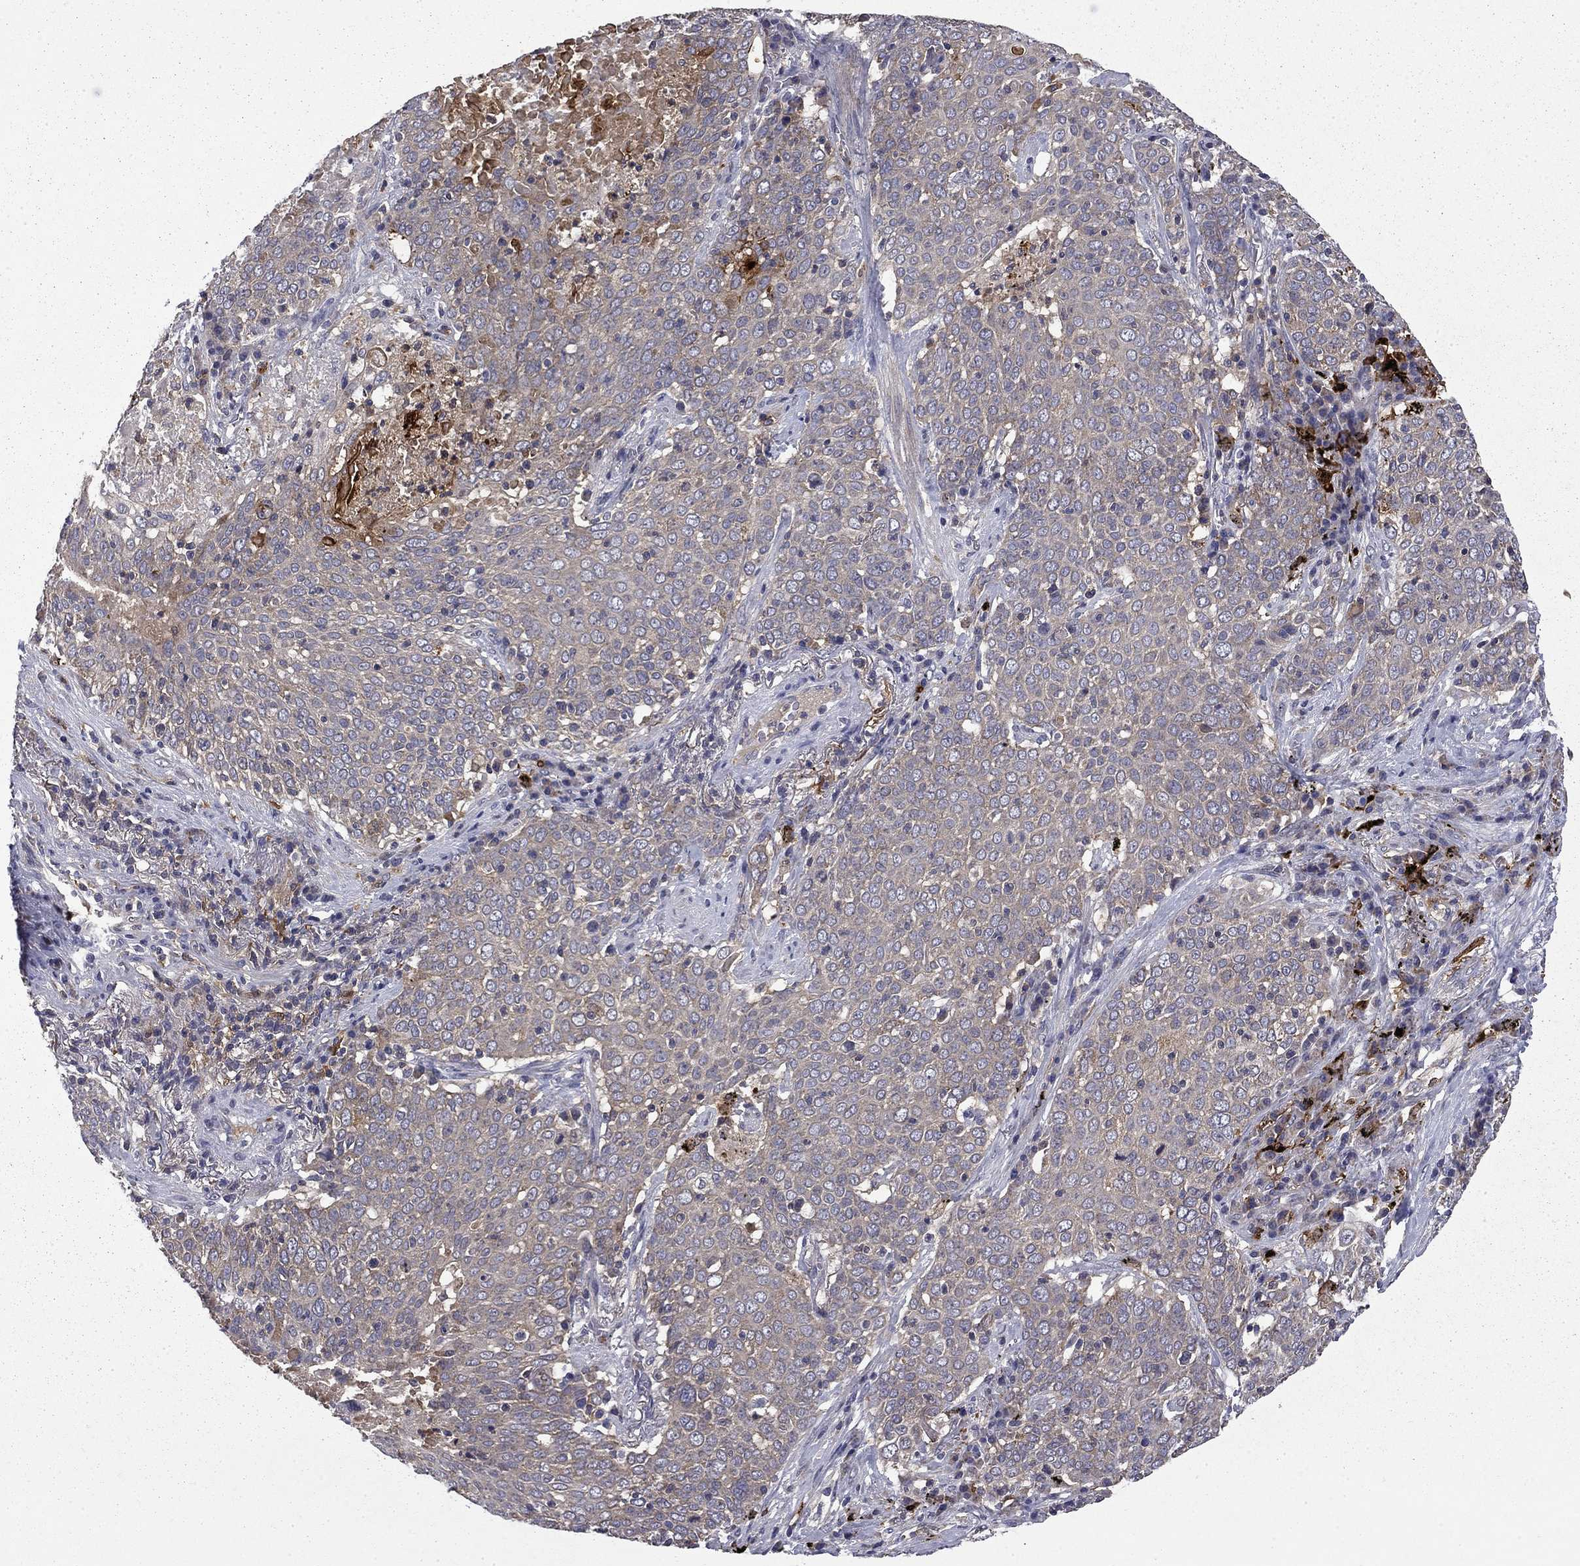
{"staining": {"intensity": "moderate", "quantity": "<25%", "location": "cytoplasmic/membranous"}, "tissue": "lung cancer", "cell_type": "Tumor cells", "image_type": "cancer", "snomed": [{"axis": "morphology", "description": "Squamous cell carcinoma, NOS"}, {"axis": "topography", "description": "Lung"}], "caption": "Immunohistochemical staining of squamous cell carcinoma (lung) shows low levels of moderate cytoplasmic/membranous protein expression in about <25% of tumor cells.", "gene": "CEACAM7", "patient": {"sex": "male", "age": 82}}